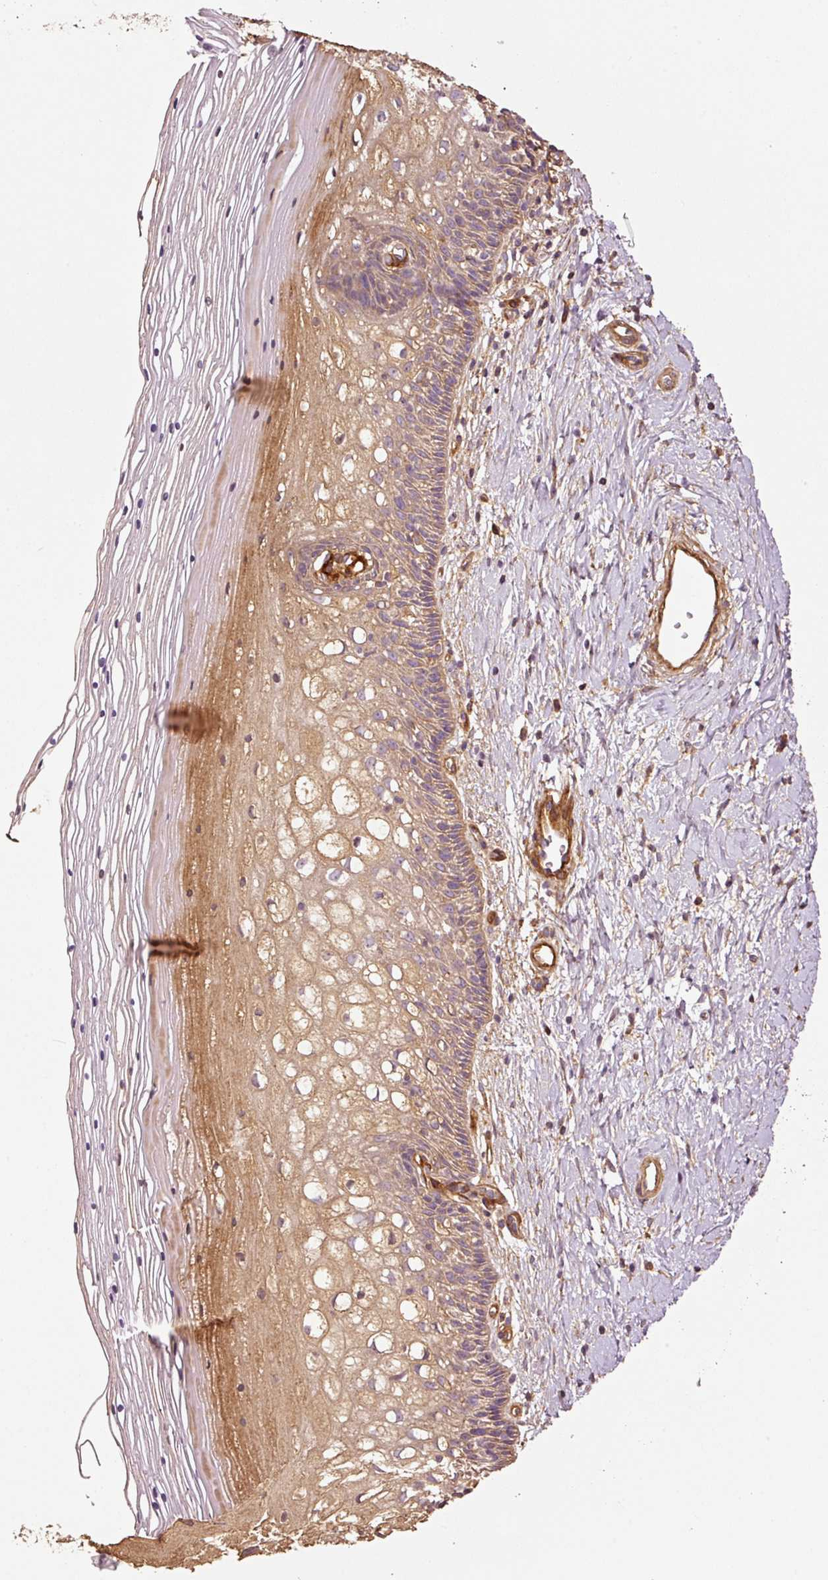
{"staining": {"intensity": "moderate", "quantity": "25%-75%", "location": "cytoplasmic/membranous"}, "tissue": "cervix", "cell_type": "Glandular cells", "image_type": "normal", "snomed": [{"axis": "morphology", "description": "Normal tissue, NOS"}, {"axis": "topography", "description": "Cervix"}], "caption": "This photomicrograph demonstrates immunohistochemistry (IHC) staining of unremarkable cervix, with medium moderate cytoplasmic/membranous staining in about 25%-75% of glandular cells.", "gene": "NID2", "patient": {"sex": "female", "age": 36}}